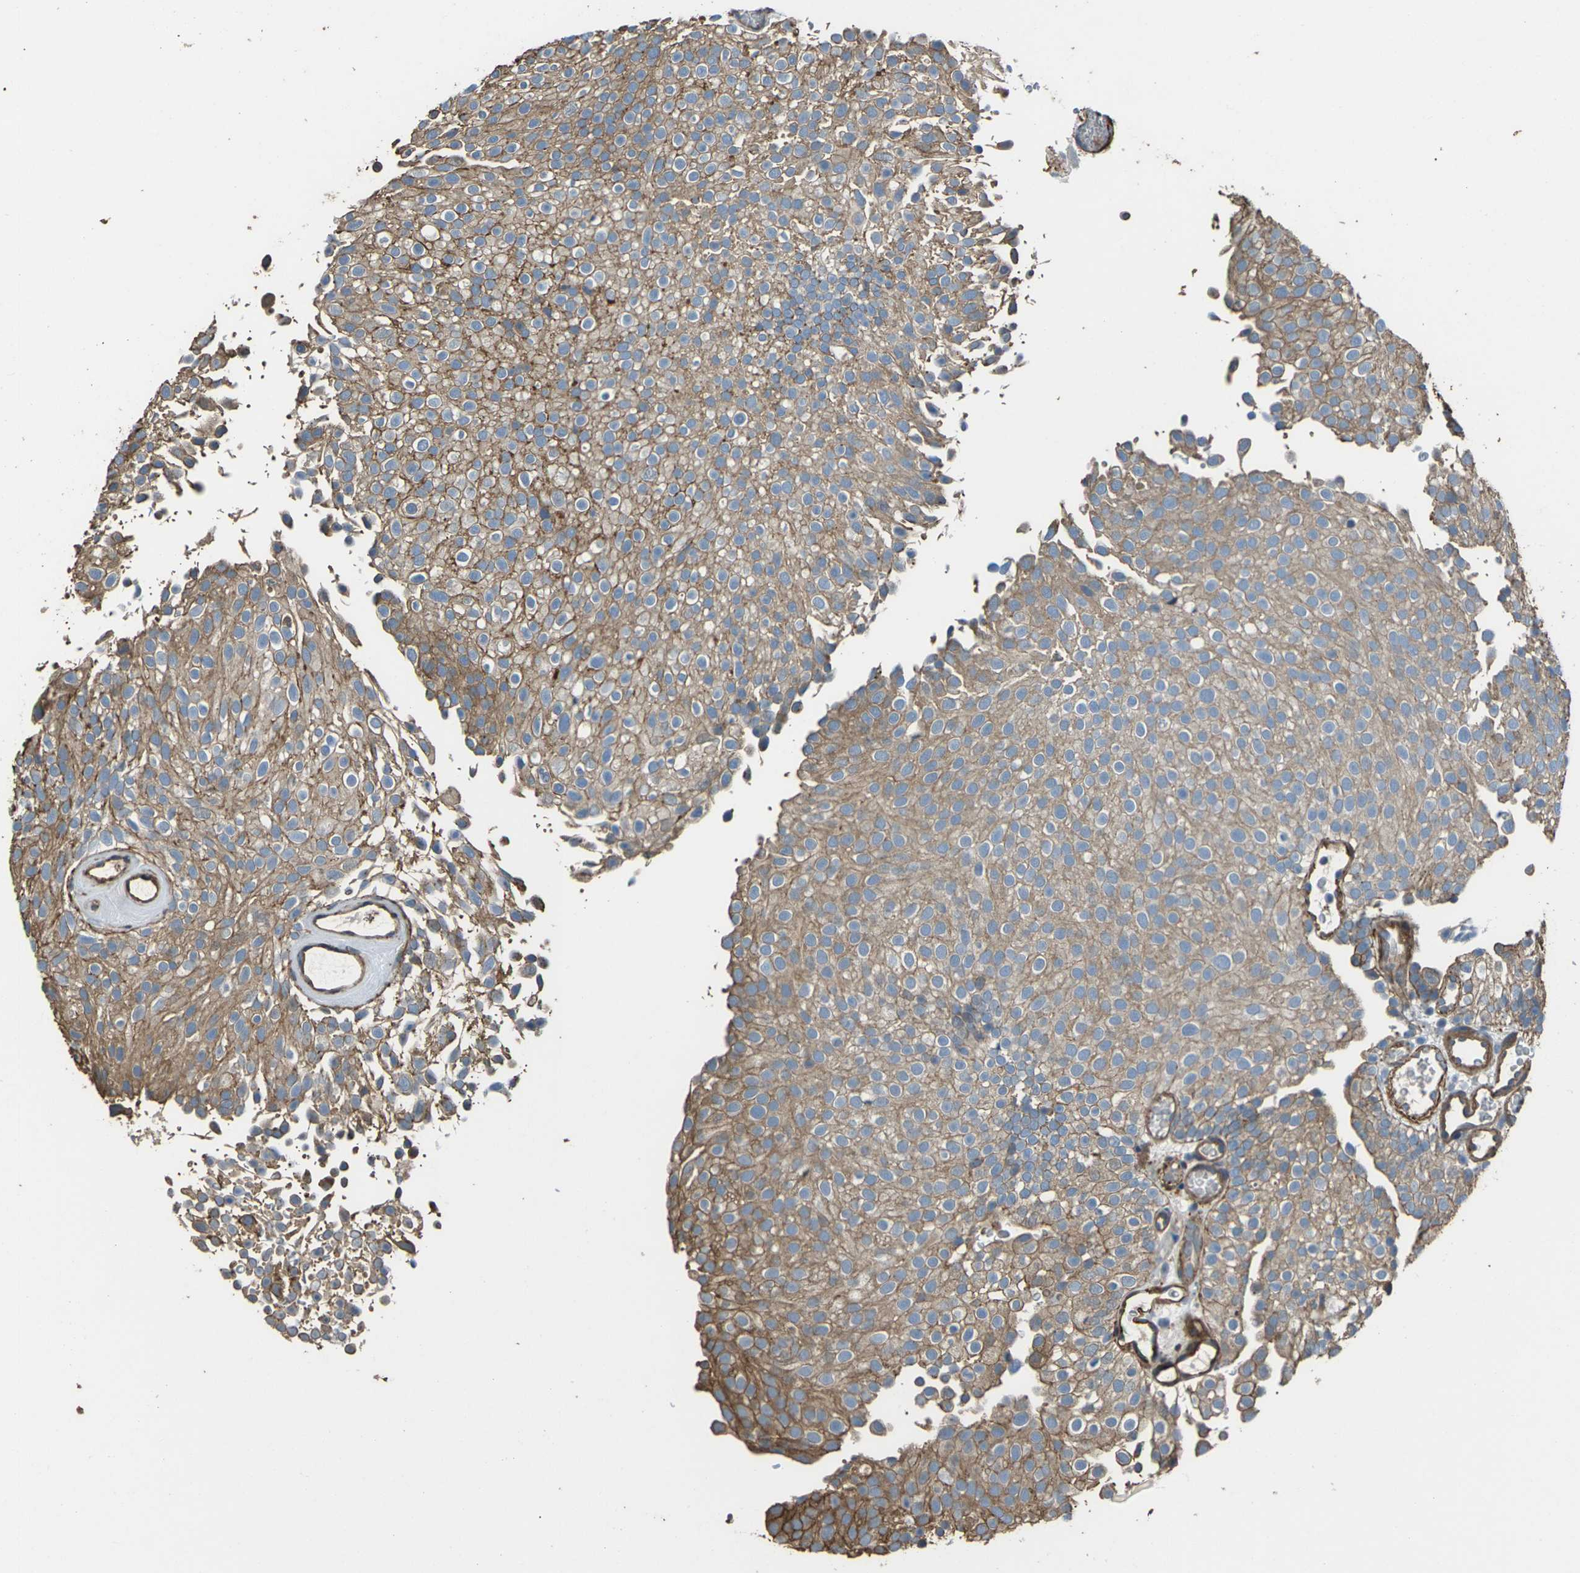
{"staining": {"intensity": "moderate", "quantity": "25%-75%", "location": "cytoplasmic/membranous"}, "tissue": "urothelial cancer", "cell_type": "Tumor cells", "image_type": "cancer", "snomed": [{"axis": "morphology", "description": "Urothelial carcinoma, Low grade"}, {"axis": "topography", "description": "Urinary bladder"}], "caption": "Immunohistochemistry (IHC) (DAB (3,3'-diaminobenzidine)) staining of urothelial cancer reveals moderate cytoplasmic/membranous protein staining in approximately 25%-75% of tumor cells. (IHC, brightfield microscopy, high magnification).", "gene": "DHPS", "patient": {"sex": "male", "age": 78}}